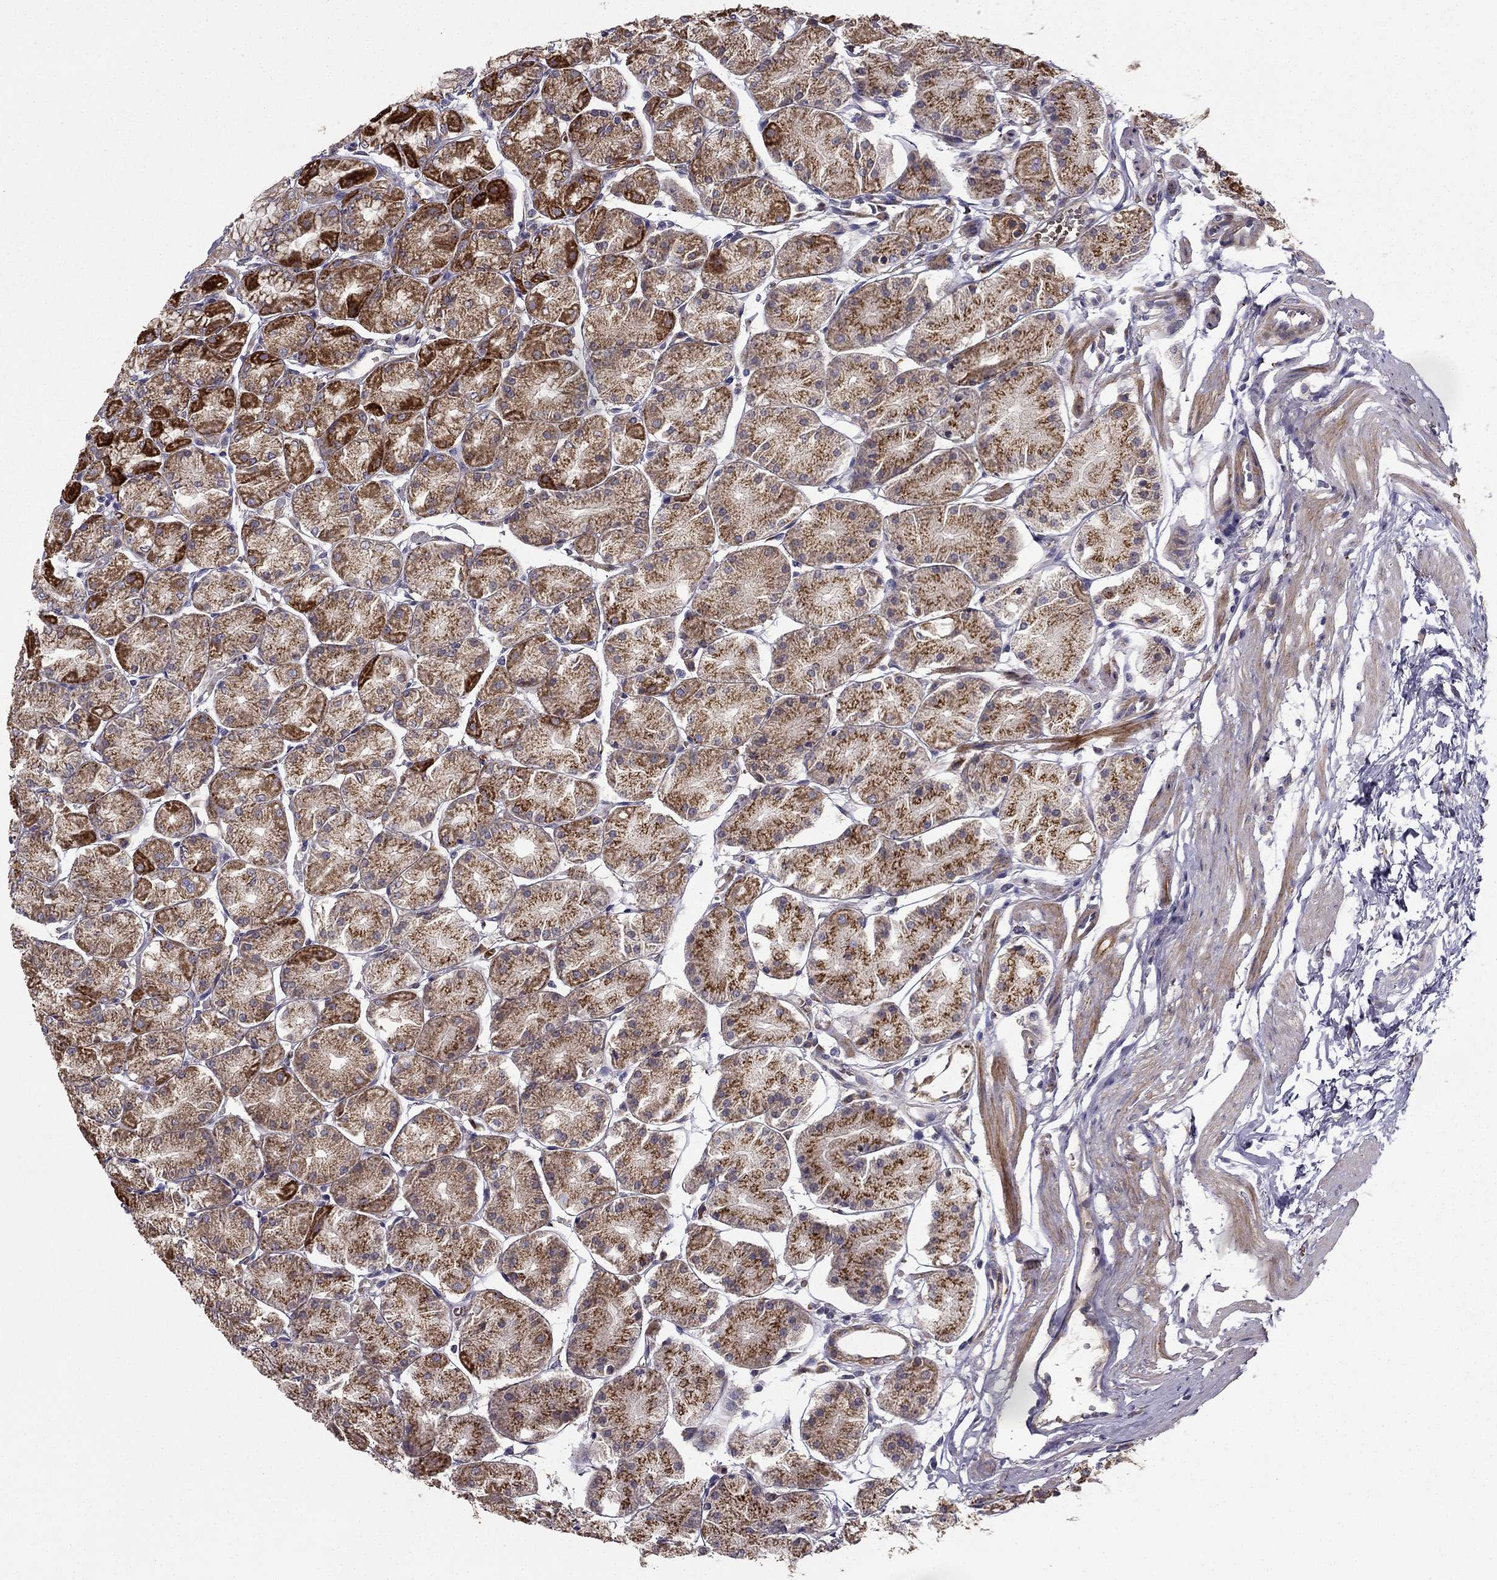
{"staining": {"intensity": "moderate", "quantity": ">75%", "location": "cytoplasmic/membranous"}, "tissue": "stomach", "cell_type": "Glandular cells", "image_type": "normal", "snomed": [{"axis": "morphology", "description": "Normal tissue, NOS"}, {"axis": "topography", "description": "Stomach, upper"}], "caption": "A photomicrograph of stomach stained for a protein reveals moderate cytoplasmic/membranous brown staining in glandular cells. The staining is performed using DAB (3,3'-diaminobenzidine) brown chromogen to label protein expression. The nuclei are counter-stained blue using hematoxylin.", "gene": "B4GALT7", "patient": {"sex": "male", "age": 60}}